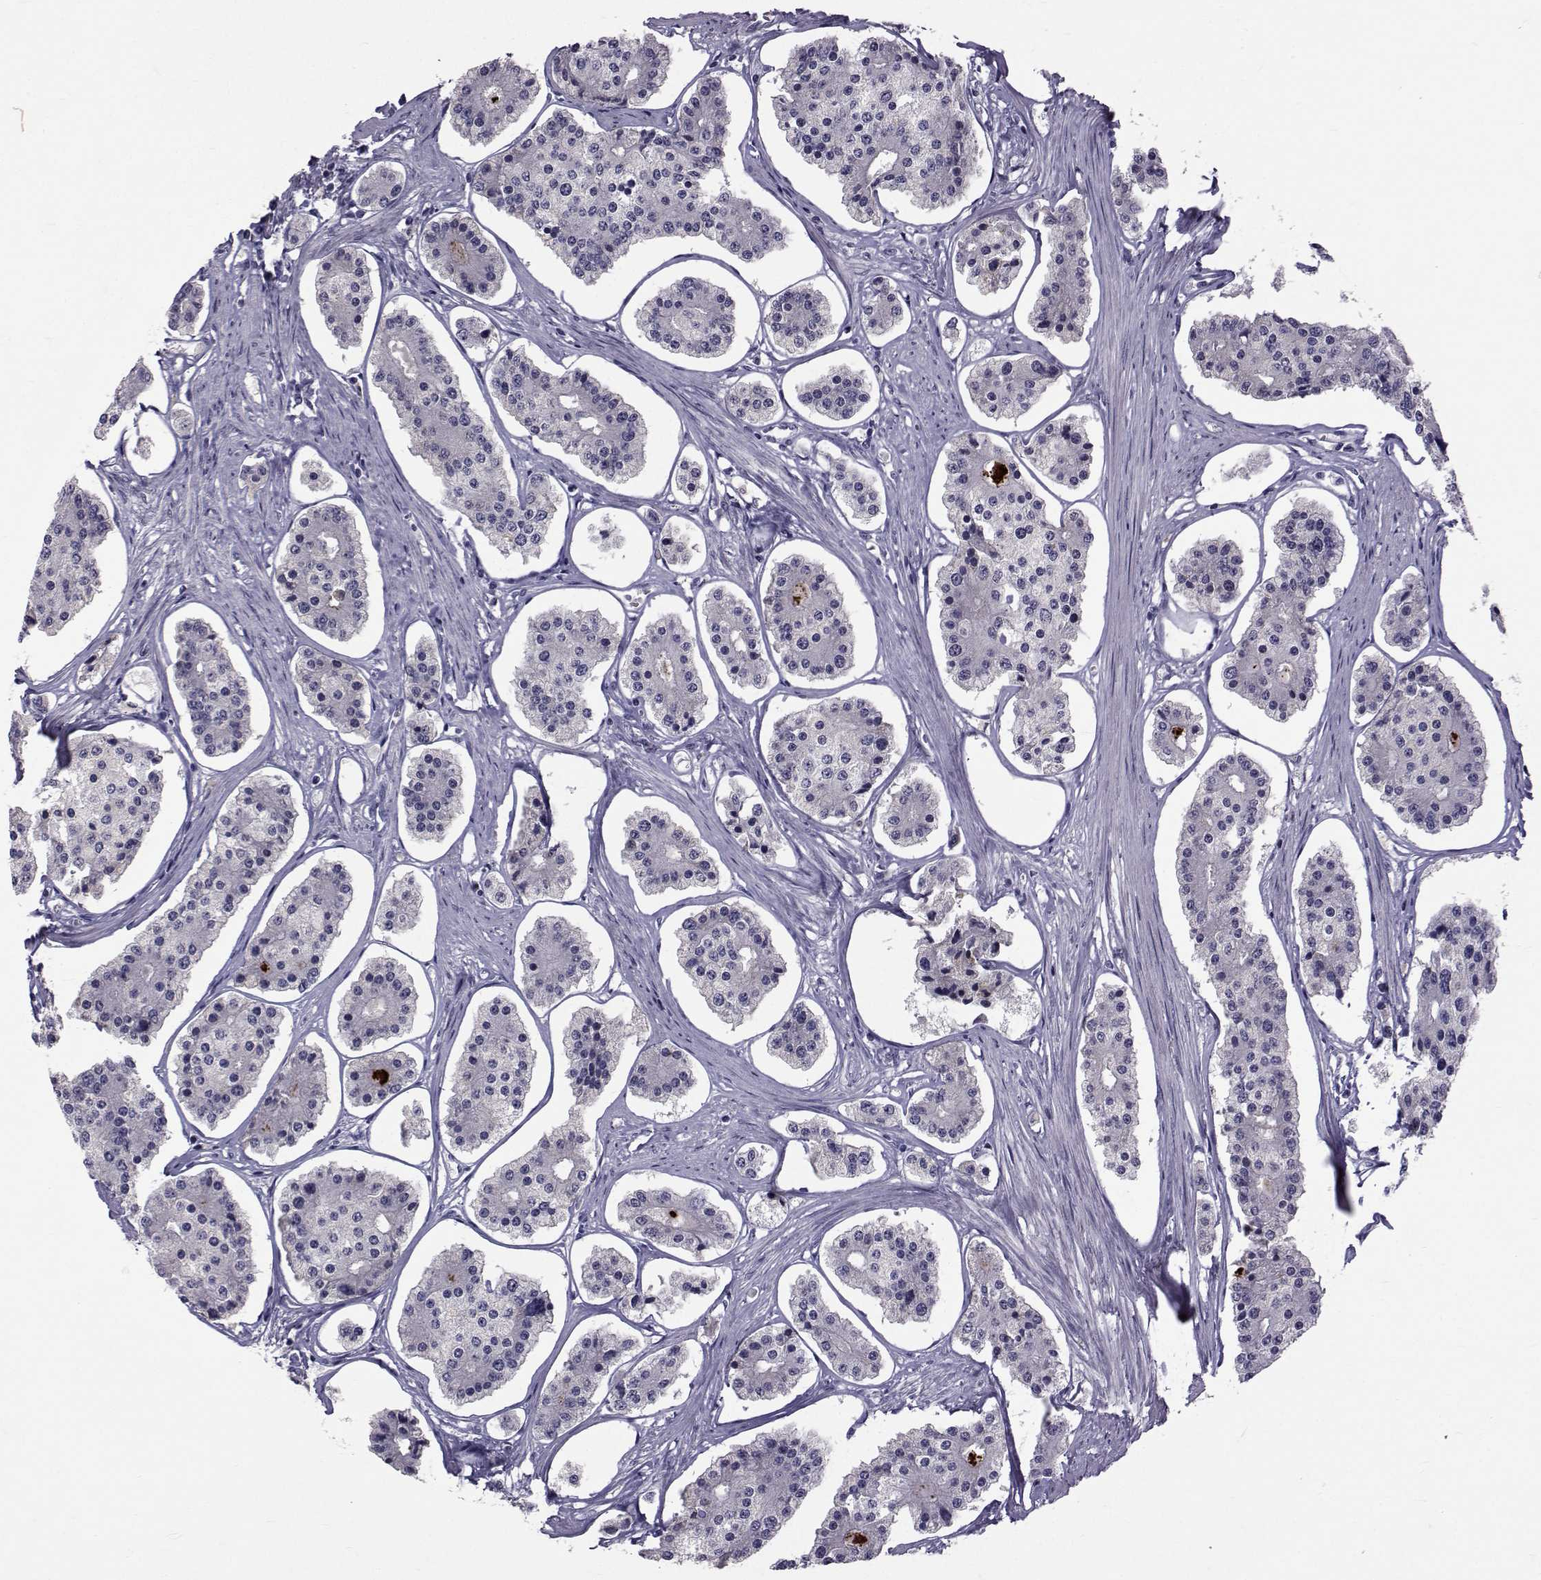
{"staining": {"intensity": "negative", "quantity": "none", "location": "none"}, "tissue": "carcinoid", "cell_type": "Tumor cells", "image_type": "cancer", "snomed": [{"axis": "morphology", "description": "Carcinoid, malignant, NOS"}, {"axis": "topography", "description": "Small intestine"}], "caption": "The image reveals no staining of tumor cells in malignant carcinoid.", "gene": "TNFRSF11B", "patient": {"sex": "female", "age": 65}}